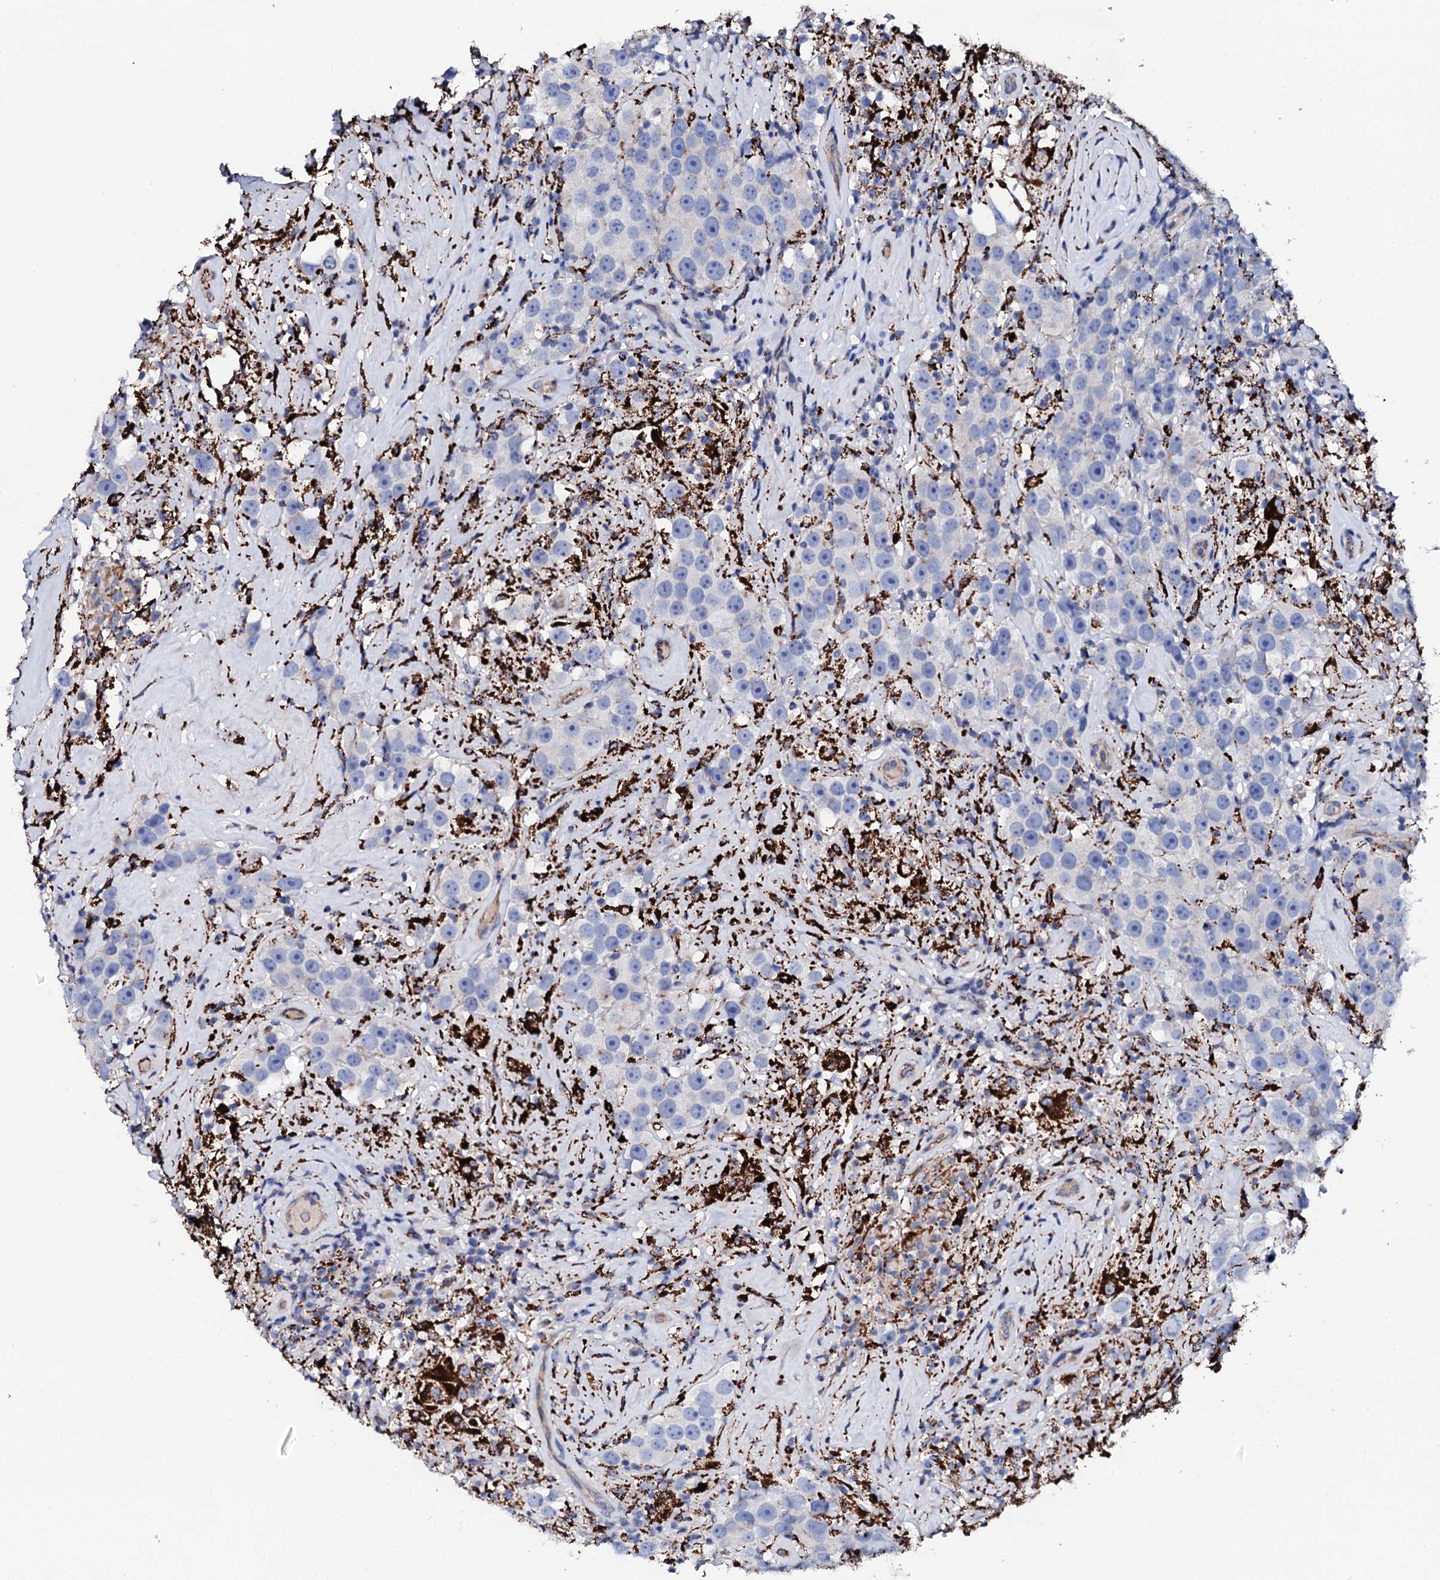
{"staining": {"intensity": "negative", "quantity": "none", "location": "none"}, "tissue": "testis cancer", "cell_type": "Tumor cells", "image_type": "cancer", "snomed": [{"axis": "morphology", "description": "Seminoma, NOS"}, {"axis": "topography", "description": "Testis"}], "caption": "Image shows no protein expression in tumor cells of testis seminoma tissue.", "gene": "KLHL32", "patient": {"sex": "male", "age": 49}}